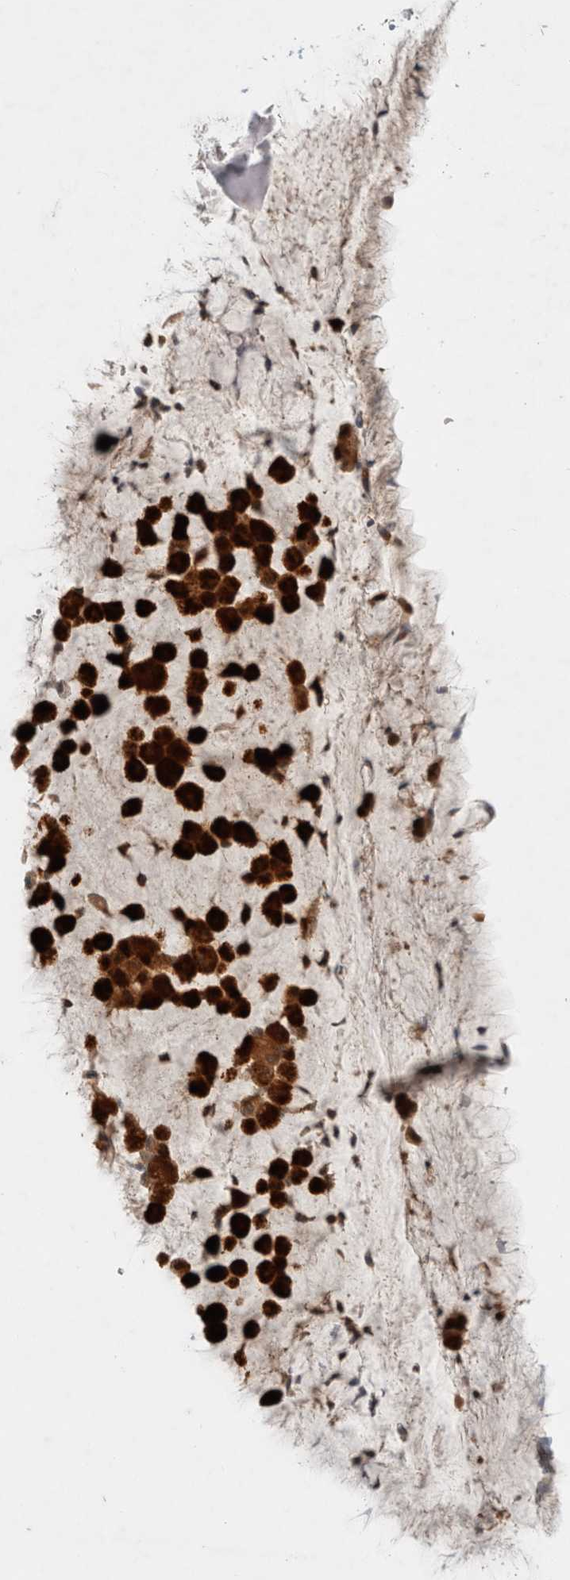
{"staining": {"intensity": "strong", "quantity": ">75%", "location": "cytoplasmic/membranous,nuclear"}, "tissue": "bronchus", "cell_type": "Respiratory epithelial cells", "image_type": "normal", "snomed": [{"axis": "morphology", "description": "Normal tissue, NOS"}, {"axis": "topography", "description": "Cartilage tissue"}], "caption": "Bronchus stained with a brown dye reveals strong cytoplasmic/membranous,nuclear positive staining in approximately >75% of respiratory epithelial cells.", "gene": "OTUD6B", "patient": {"sex": "female", "age": 63}}